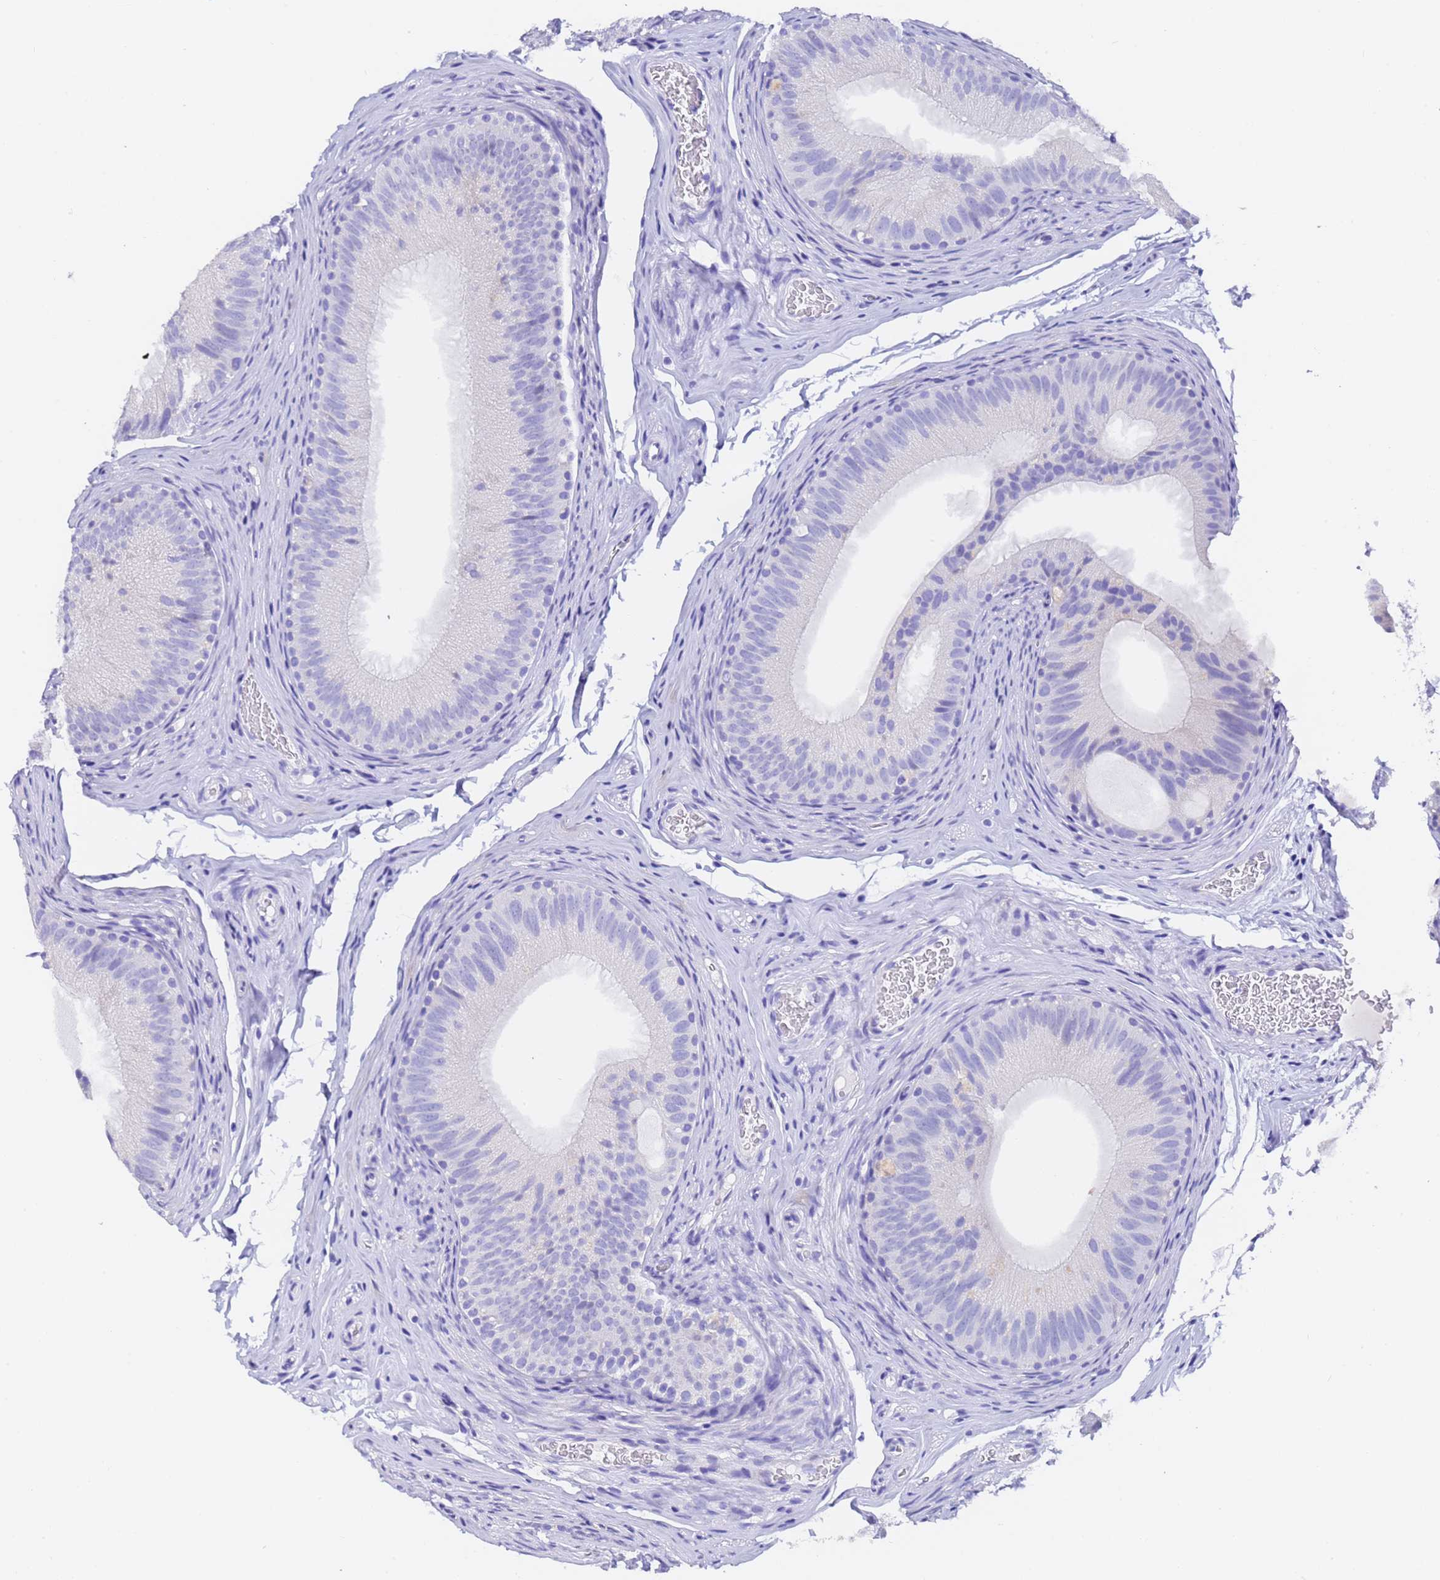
{"staining": {"intensity": "negative", "quantity": "none", "location": "none"}, "tissue": "epididymis", "cell_type": "Glandular cells", "image_type": "normal", "snomed": [{"axis": "morphology", "description": "Normal tissue, NOS"}, {"axis": "topography", "description": "Epididymis"}], "caption": "Human epididymis stained for a protein using IHC shows no expression in glandular cells.", "gene": "GABRA1", "patient": {"sex": "male", "age": 34}}